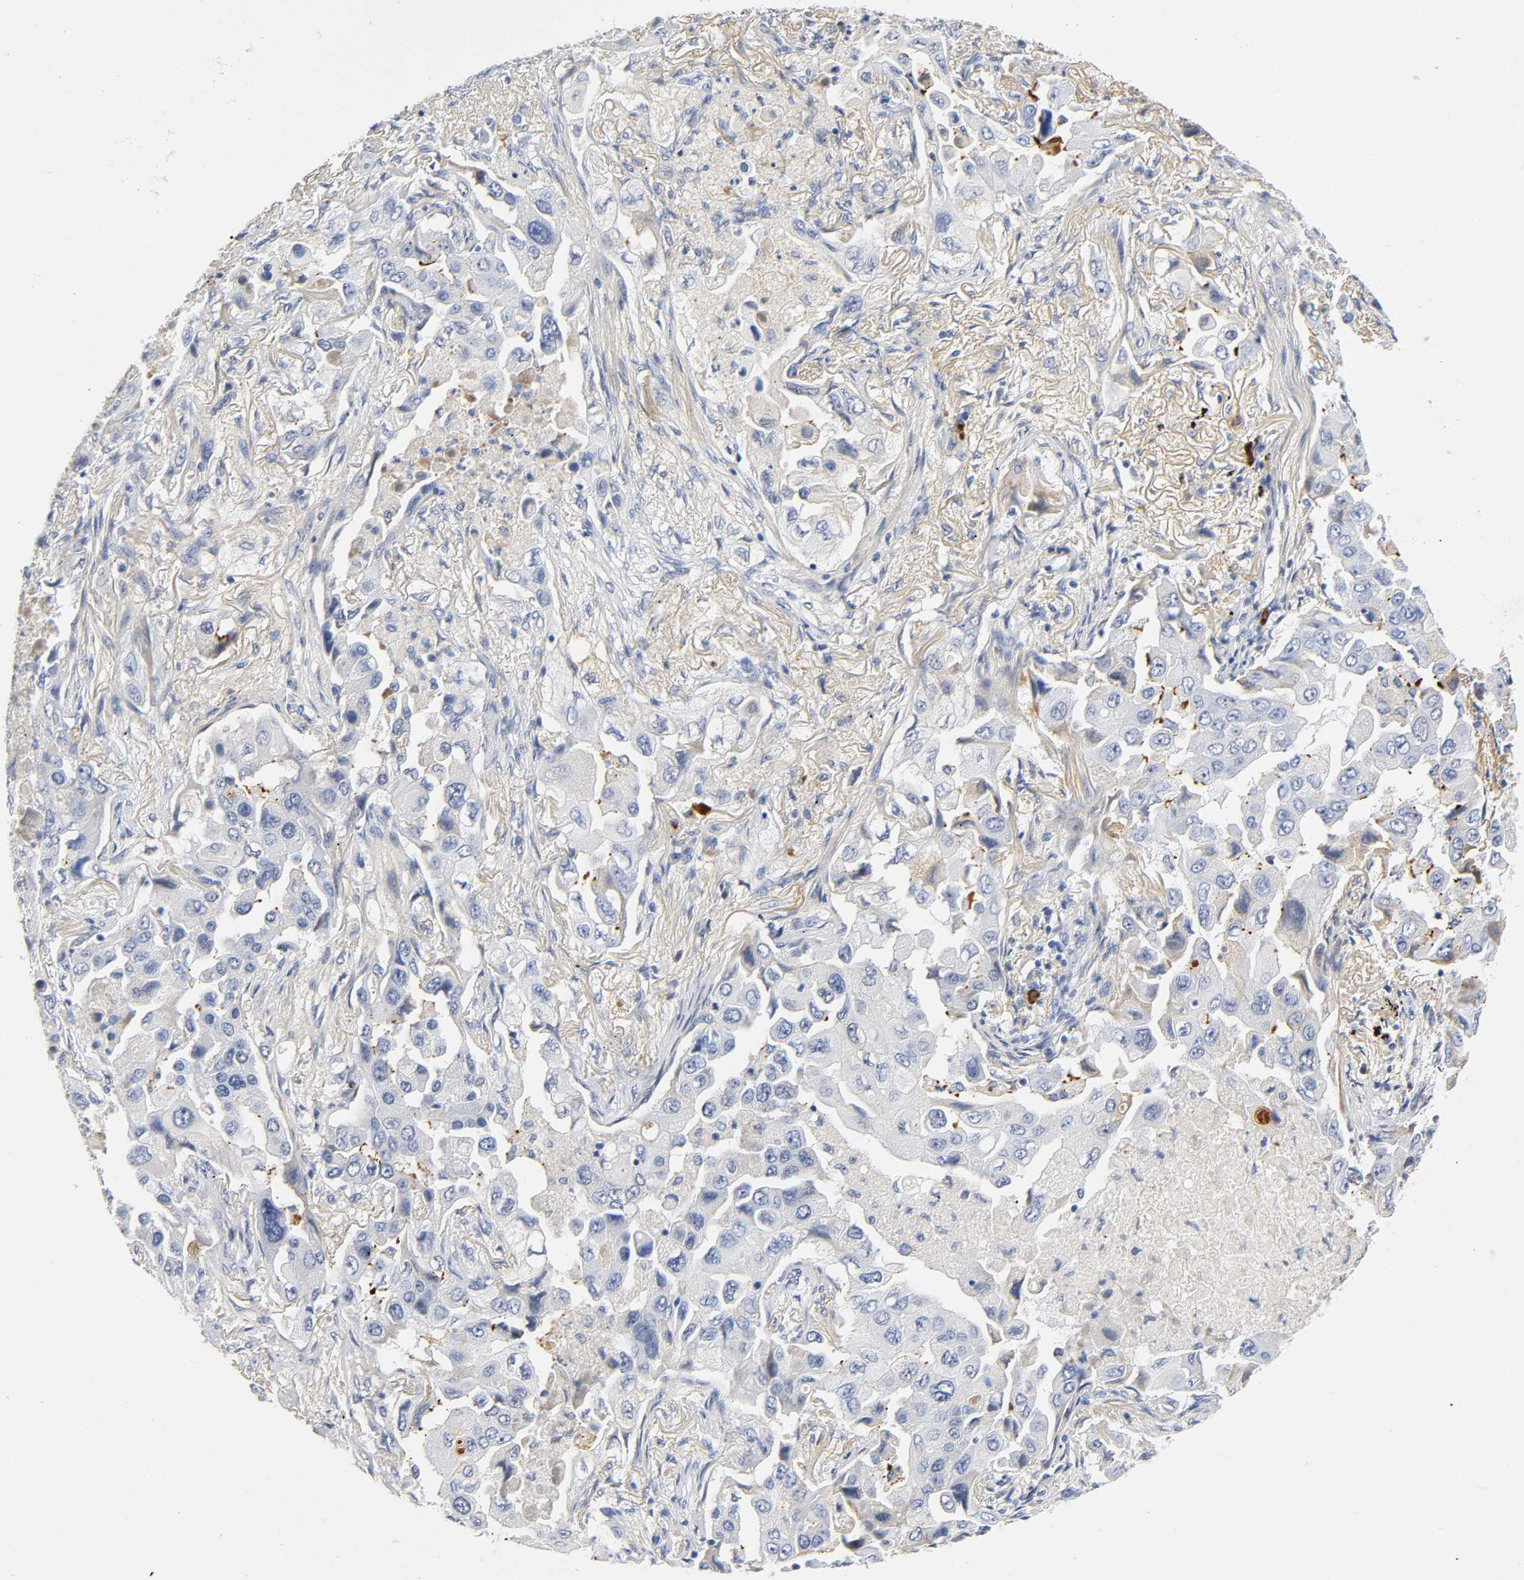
{"staining": {"intensity": "moderate", "quantity": "<25%", "location": "cytoplasmic/membranous"}, "tissue": "lung cancer", "cell_type": "Tumor cells", "image_type": "cancer", "snomed": [{"axis": "morphology", "description": "Adenocarcinoma, NOS"}, {"axis": "topography", "description": "Lung"}], "caption": "Lung cancer stained with a brown dye displays moderate cytoplasmic/membranous positive expression in approximately <25% of tumor cells.", "gene": "TNC", "patient": {"sex": "female", "age": 65}}